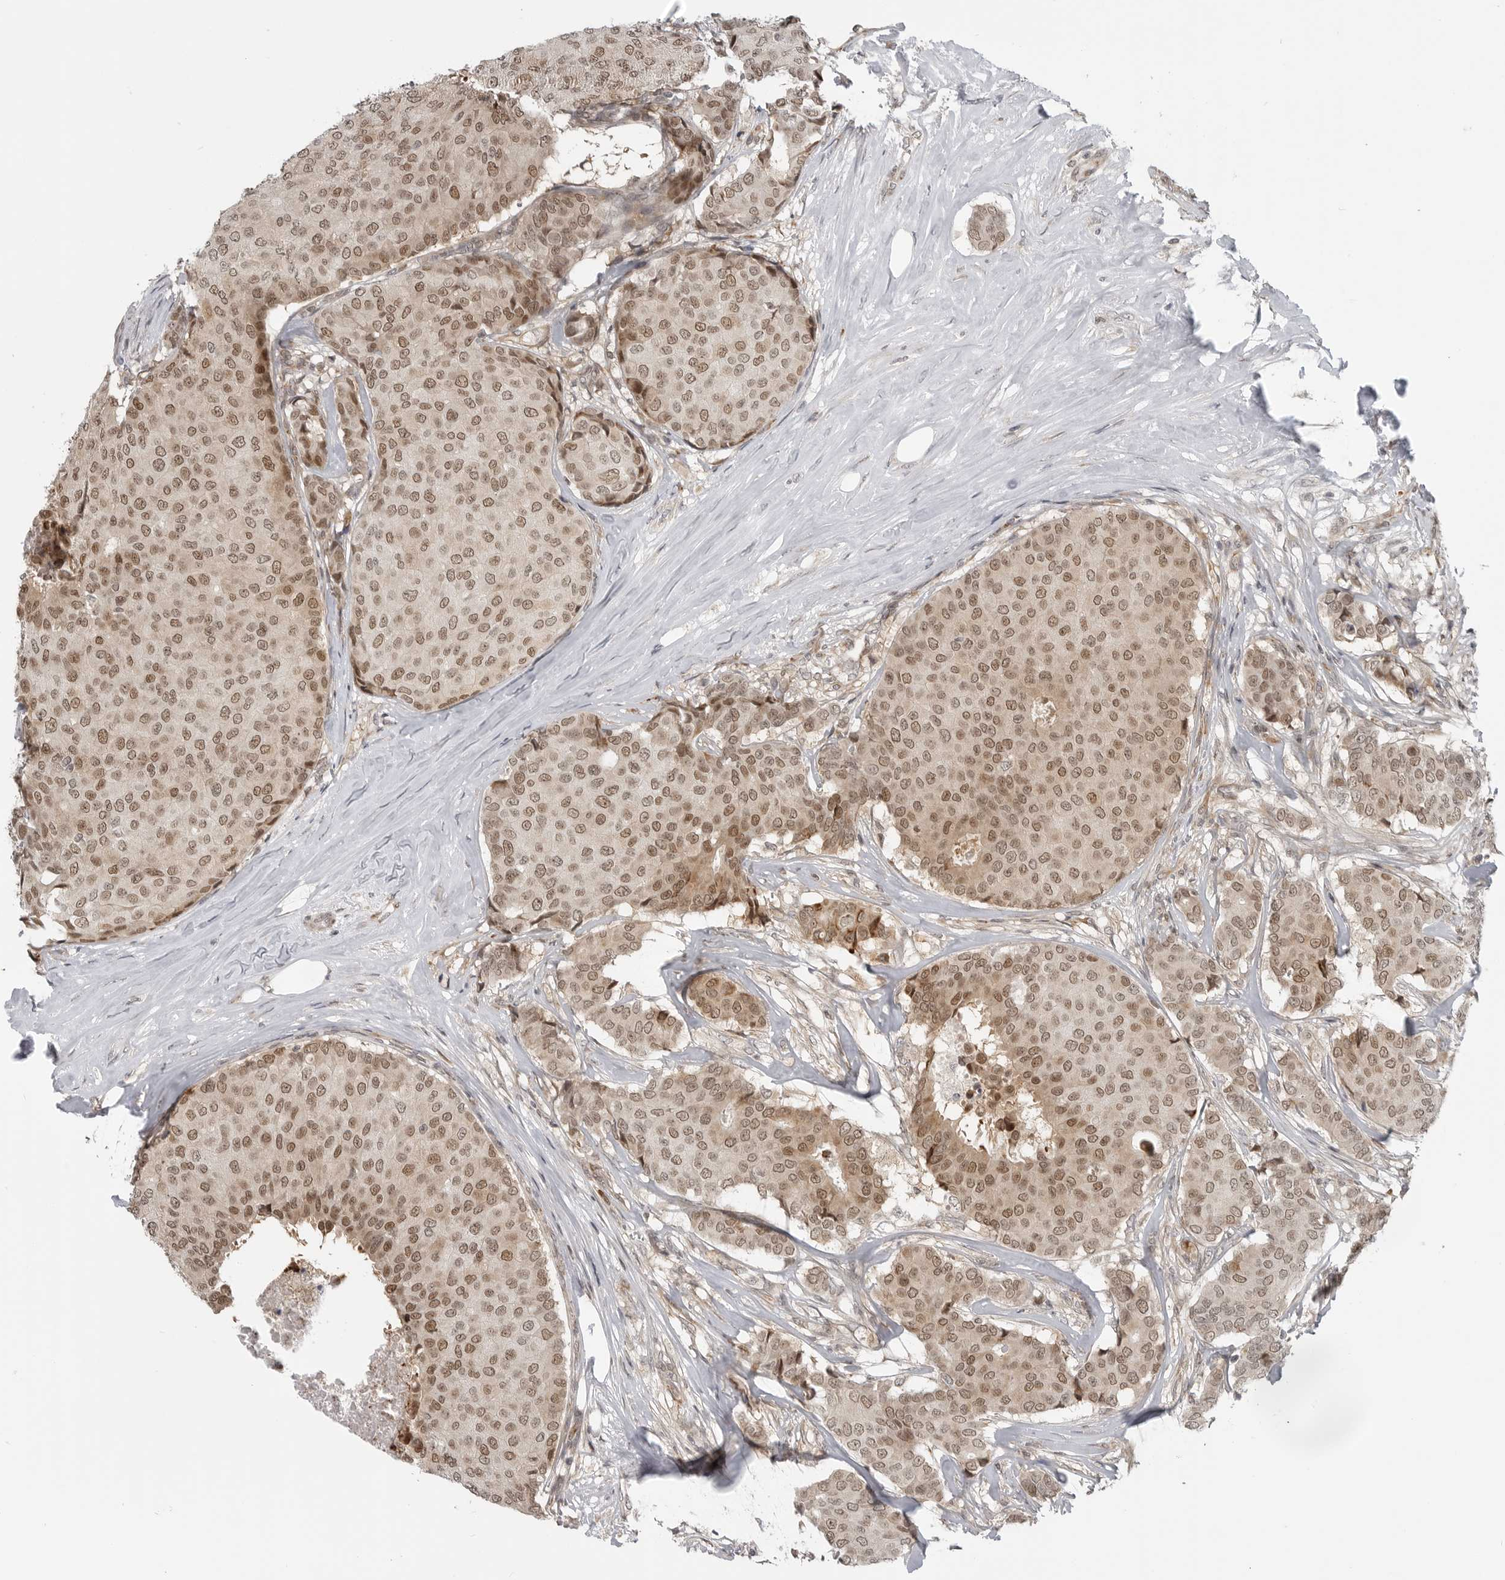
{"staining": {"intensity": "moderate", "quantity": ">75%", "location": "nuclear"}, "tissue": "breast cancer", "cell_type": "Tumor cells", "image_type": "cancer", "snomed": [{"axis": "morphology", "description": "Duct carcinoma"}, {"axis": "topography", "description": "Breast"}], "caption": "A high-resolution photomicrograph shows immunohistochemistry staining of breast cancer, which reveals moderate nuclear staining in about >75% of tumor cells.", "gene": "CEP295NL", "patient": {"sex": "female", "age": 75}}